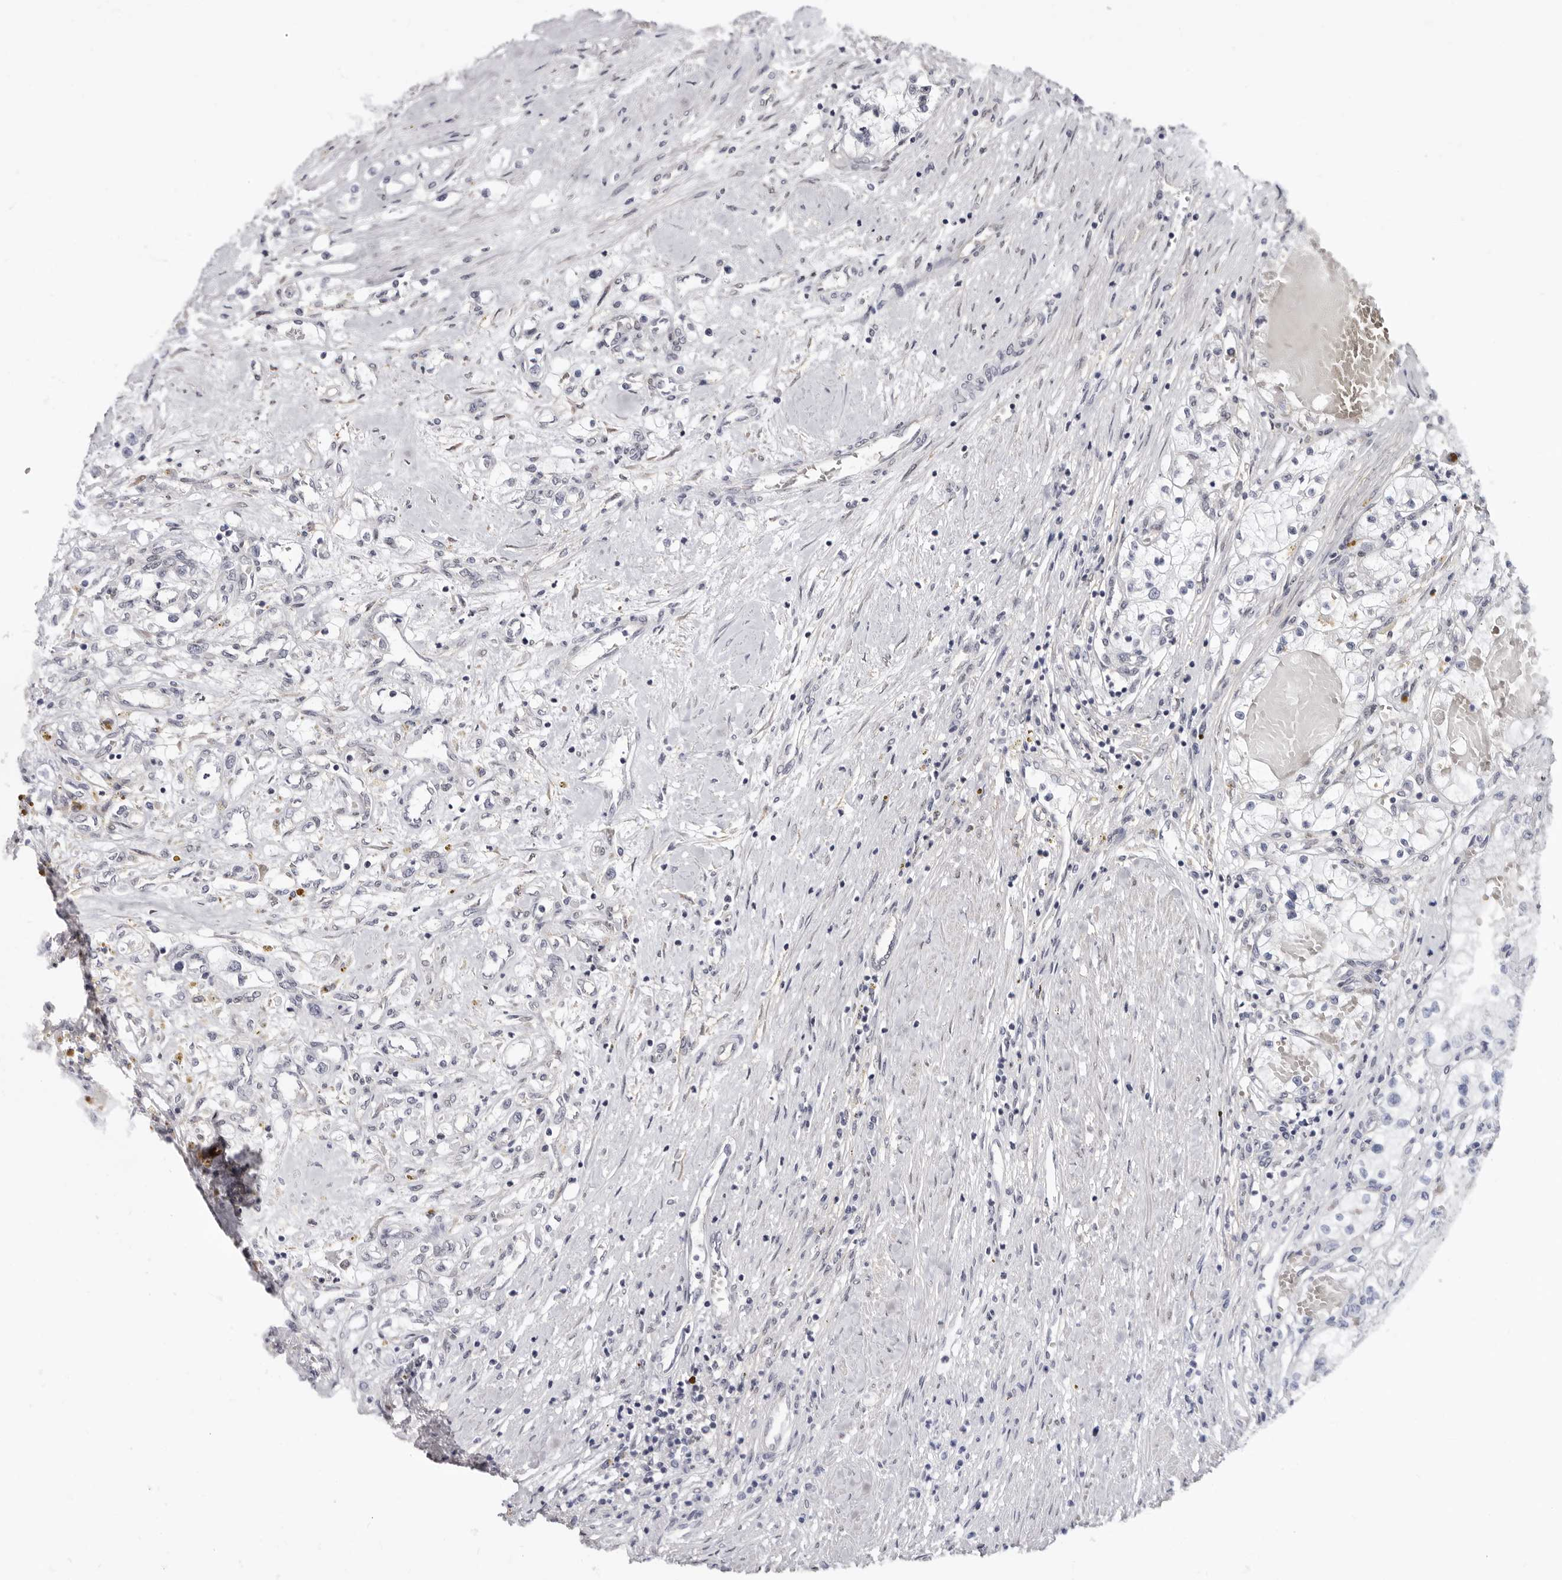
{"staining": {"intensity": "negative", "quantity": "none", "location": "none"}, "tissue": "renal cancer", "cell_type": "Tumor cells", "image_type": "cancer", "snomed": [{"axis": "morphology", "description": "Normal tissue, NOS"}, {"axis": "morphology", "description": "Adenocarcinoma, NOS"}, {"axis": "topography", "description": "Kidney"}], "caption": "Protein analysis of renal cancer reveals no significant staining in tumor cells.", "gene": "KHDRBS2", "patient": {"sex": "male", "age": 68}}